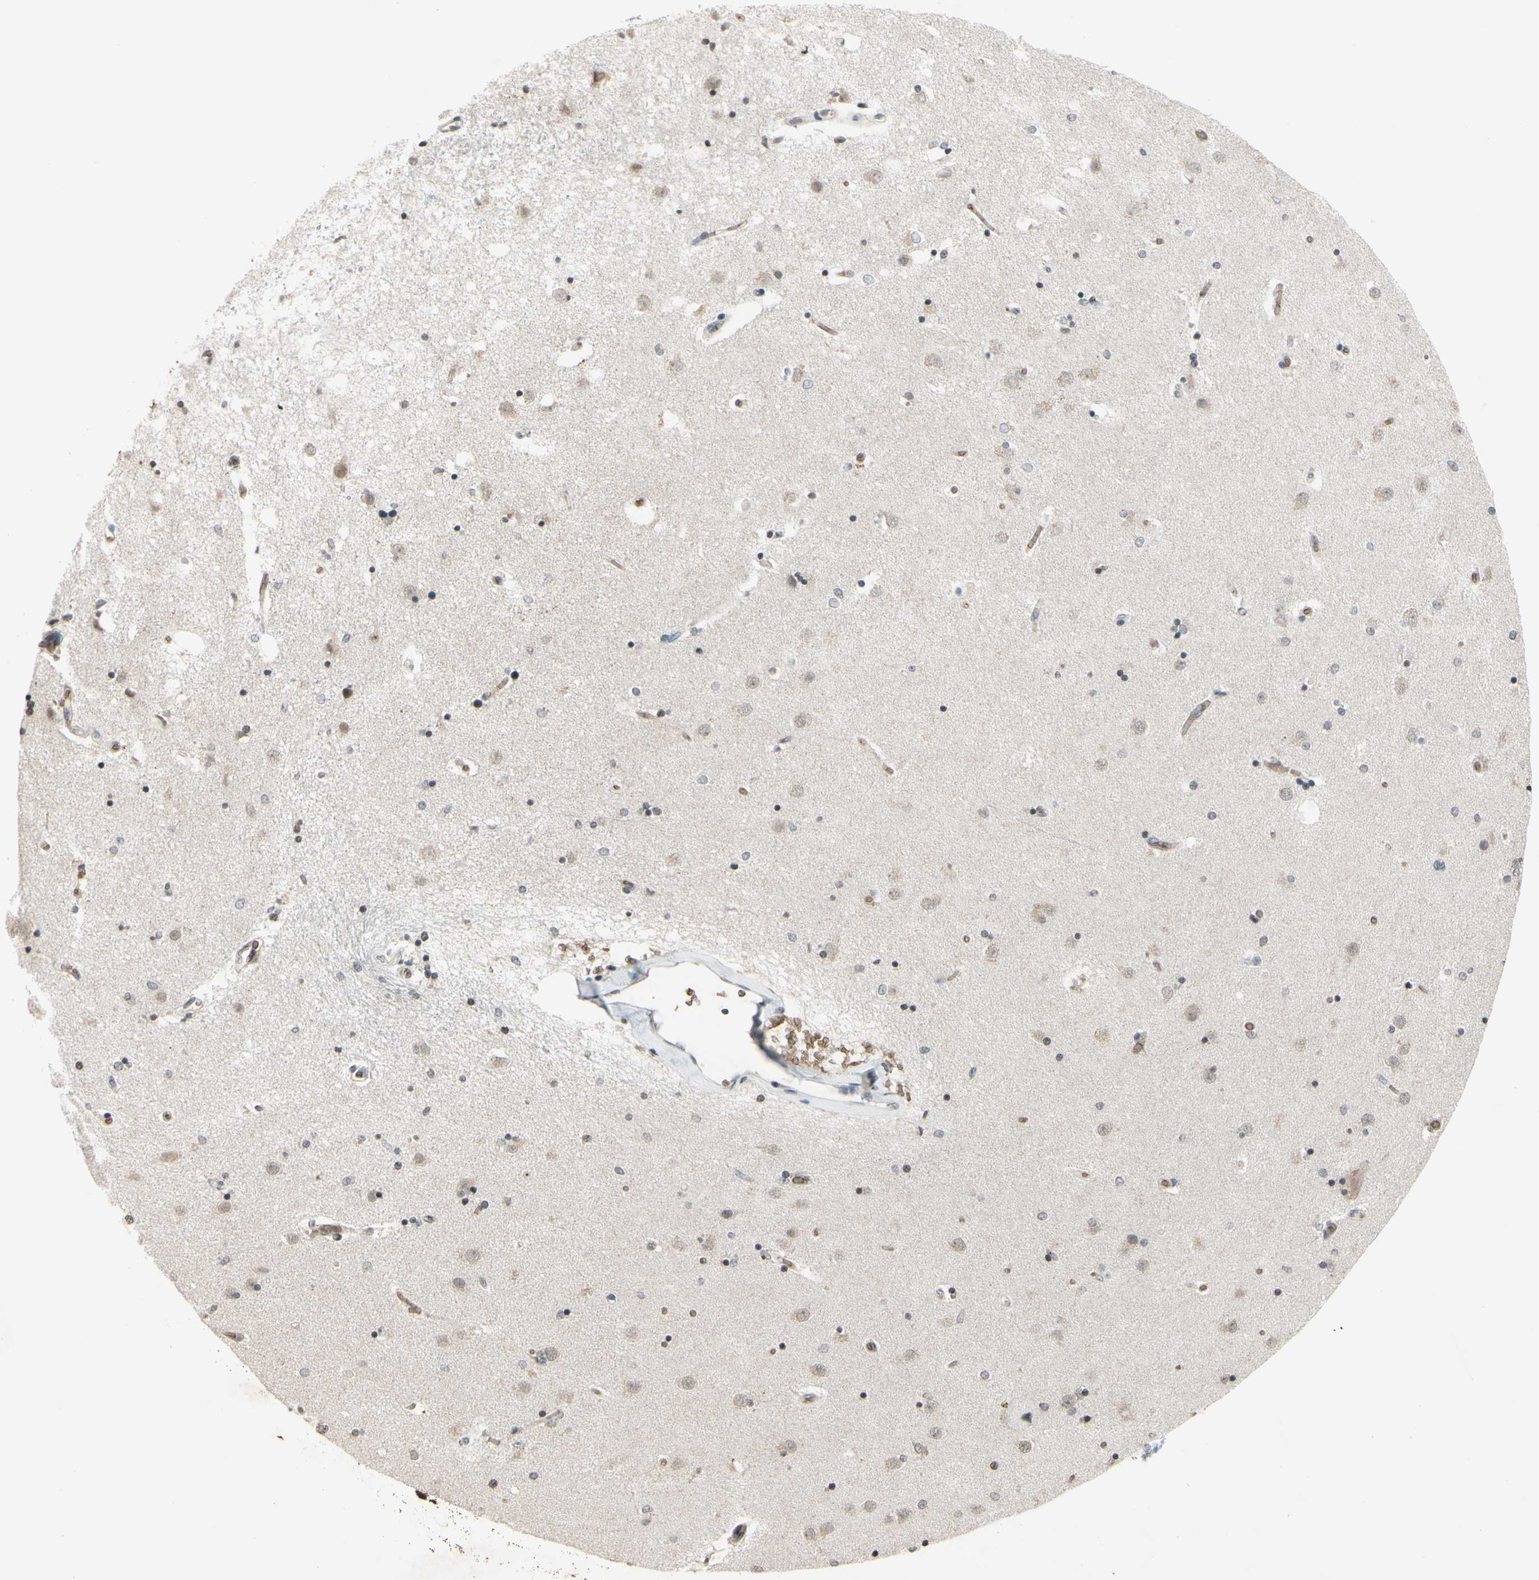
{"staining": {"intensity": "negative", "quantity": "none", "location": "none"}, "tissue": "caudate", "cell_type": "Glial cells", "image_type": "normal", "snomed": [{"axis": "morphology", "description": "Normal tissue, NOS"}, {"axis": "topography", "description": "Lateral ventricle wall"}], "caption": "Human caudate stained for a protein using IHC demonstrates no positivity in glial cells.", "gene": "GYPC", "patient": {"sex": "female", "age": 54}}